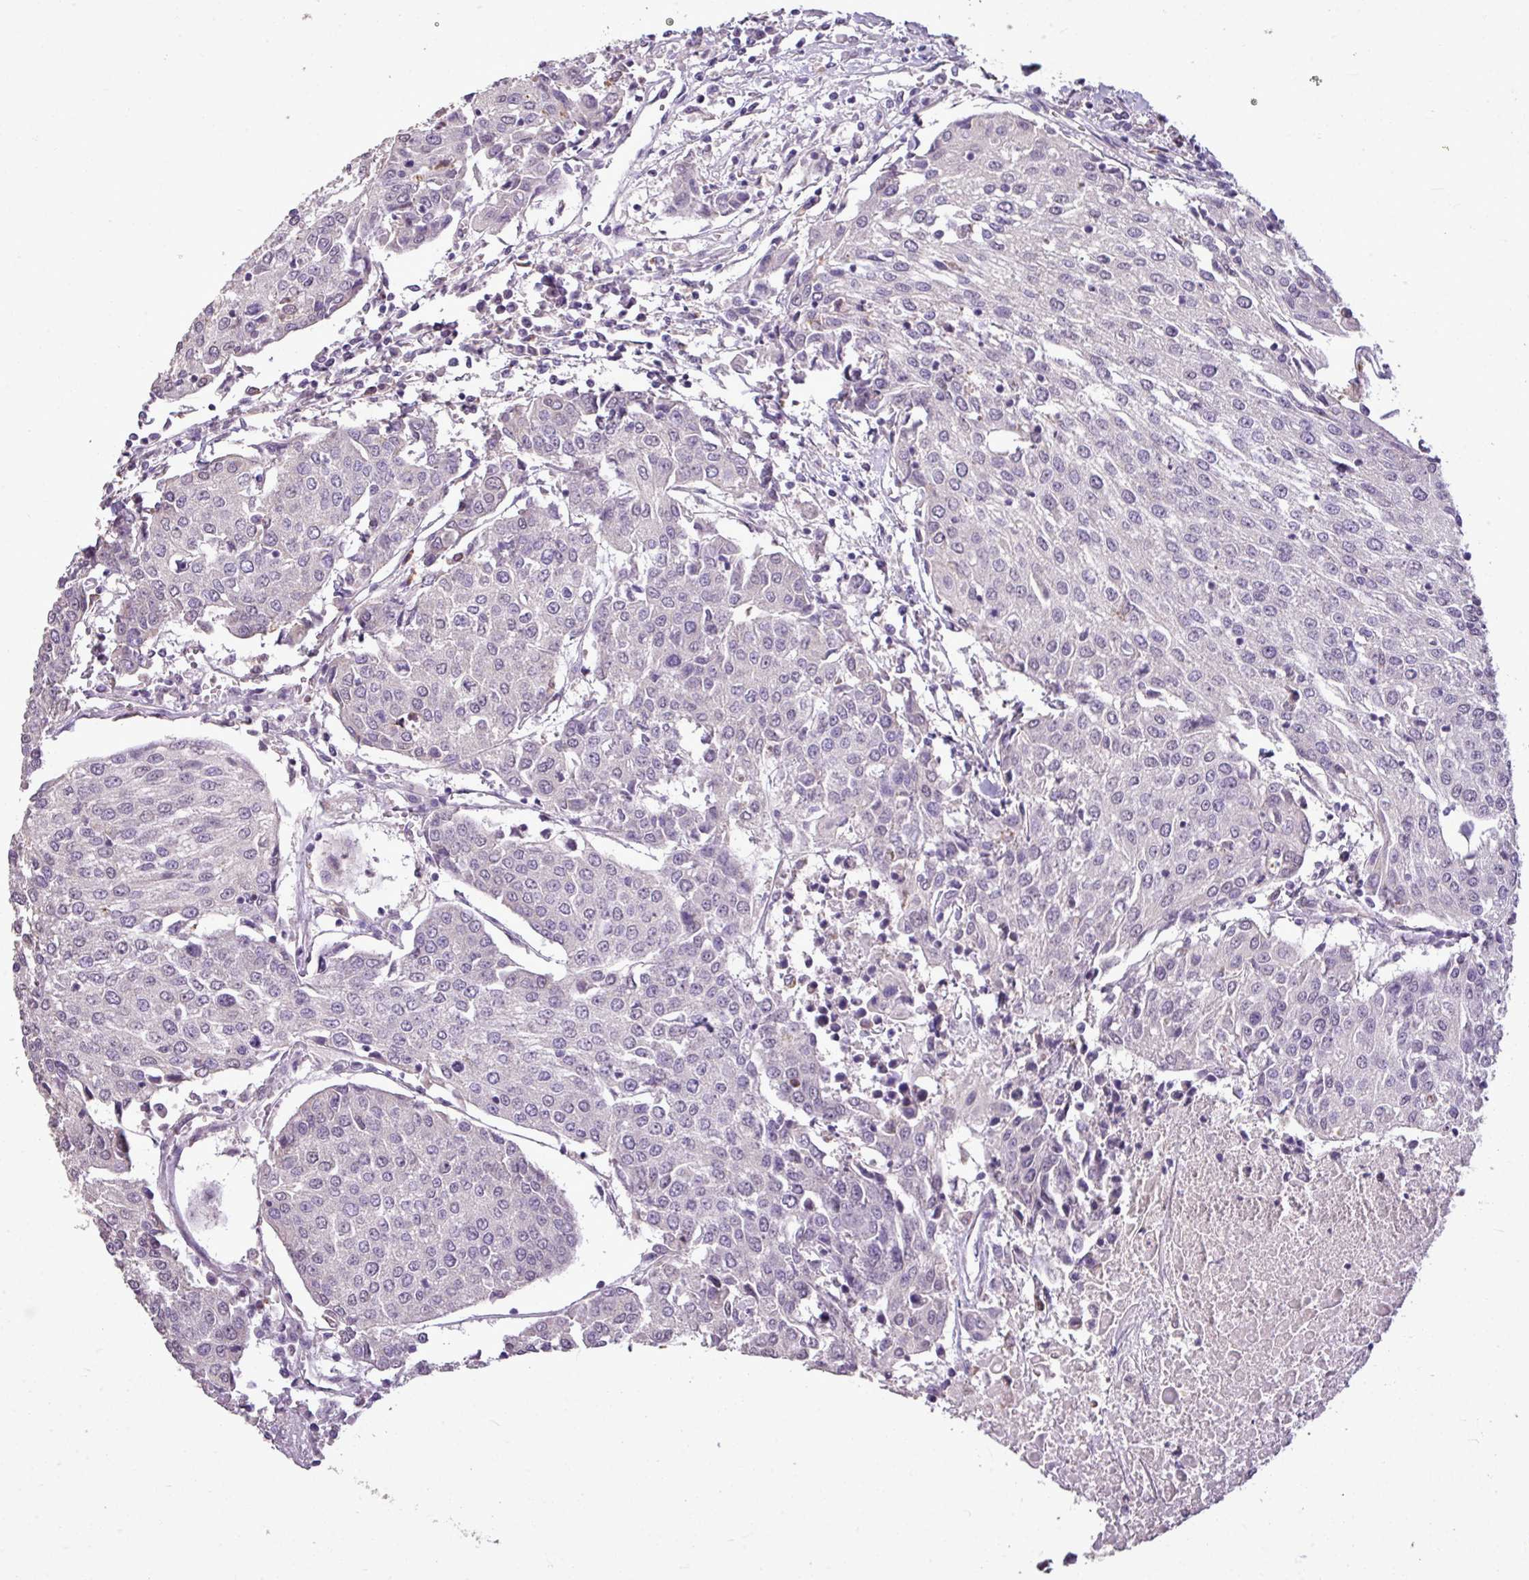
{"staining": {"intensity": "negative", "quantity": "none", "location": "none"}, "tissue": "urothelial cancer", "cell_type": "Tumor cells", "image_type": "cancer", "snomed": [{"axis": "morphology", "description": "Urothelial carcinoma, High grade"}, {"axis": "topography", "description": "Urinary bladder"}], "caption": "This is a image of immunohistochemistry (IHC) staining of urothelial carcinoma (high-grade), which shows no staining in tumor cells. (DAB (3,3'-diaminobenzidine) immunohistochemistry (IHC), high magnification).", "gene": "ALDH2", "patient": {"sex": "female", "age": 85}}